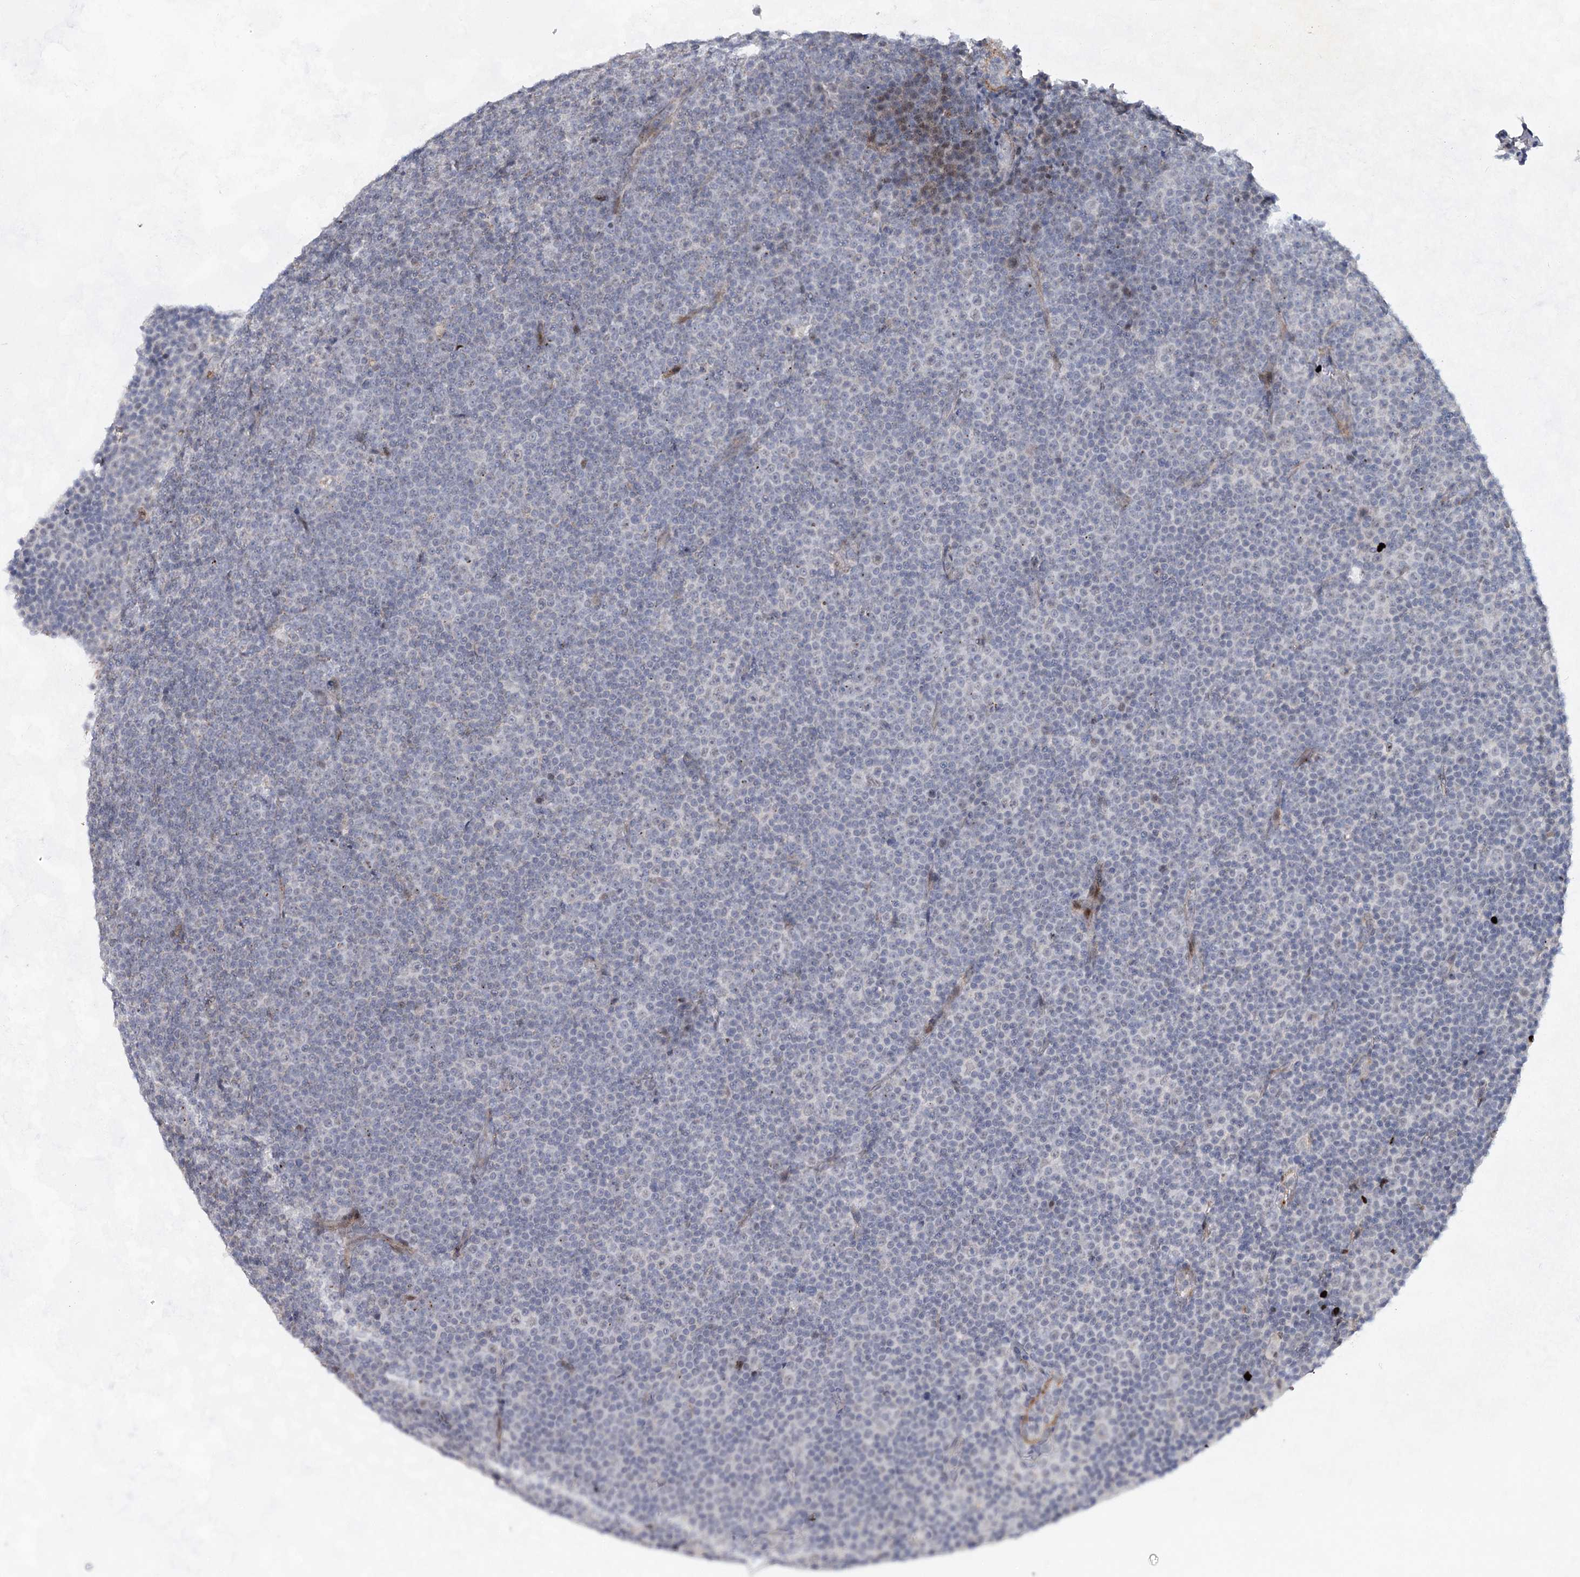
{"staining": {"intensity": "negative", "quantity": "none", "location": "none"}, "tissue": "lymphoma", "cell_type": "Tumor cells", "image_type": "cancer", "snomed": [{"axis": "morphology", "description": "Malignant lymphoma, non-Hodgkin's type, Low grade"}, {"axis": "topography", "description": "Lymph node"}], "caption": "High magnification brightfield microscopy of lymphoma stained with DAB (3,3'-diaminobenzidine) (brown) and counterstained with hematoxylin (blue): tumor cells show no significant positivity.", "gene": "ATL2", "patient": {"sex": "female", "age": 67}}